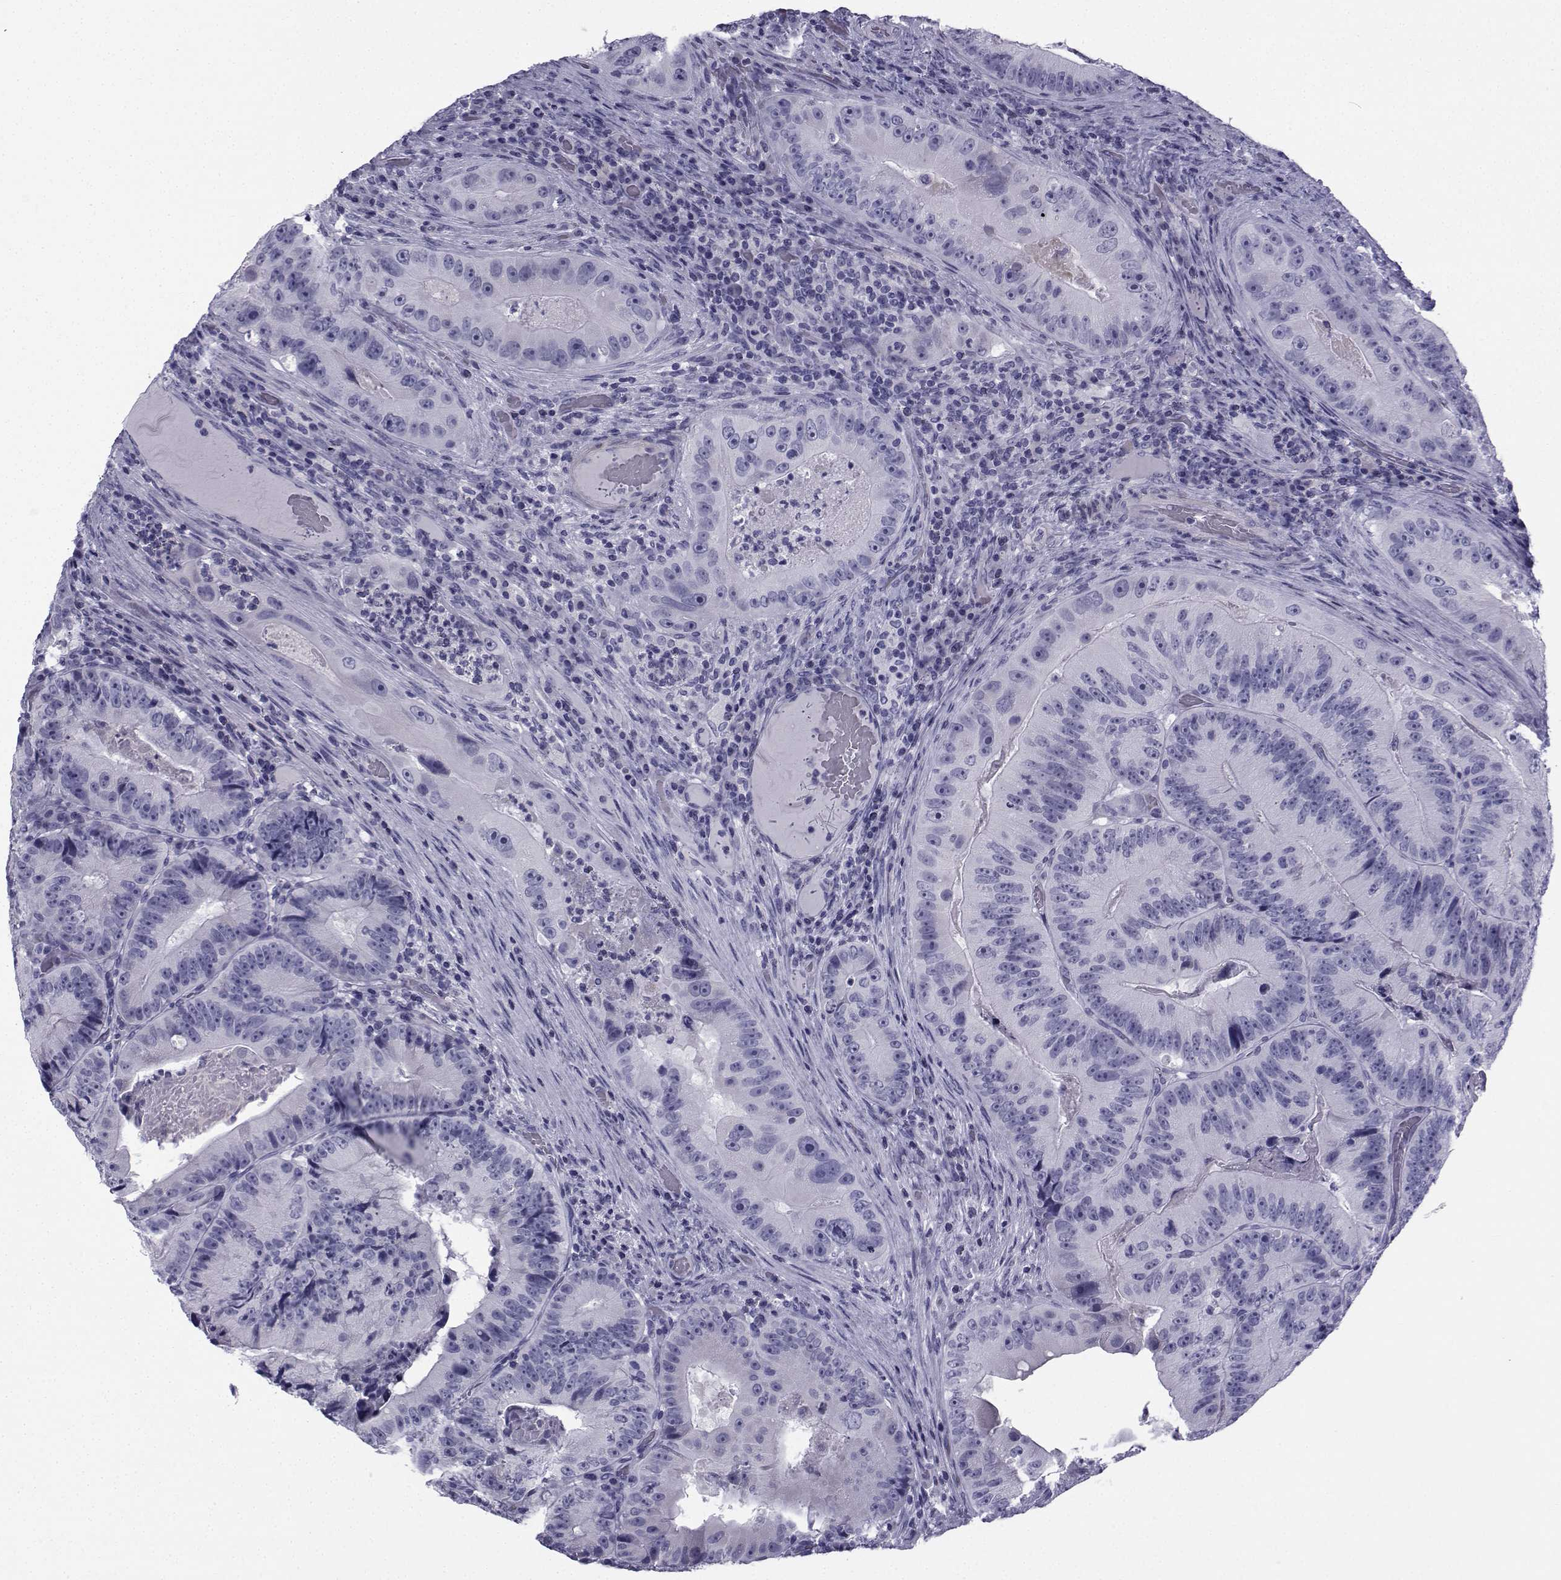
{"staining": {"intensity": "negative", "quantity": "none", "location": "none"}, "tissue": "colorectal cancer", "cell_type": "Tumor cells", "image_type": "cancer", "snomed": [{"axis": "morphology", "description": "Adenocarcinoma, NOS"}, {"axis": "topography", "description": "Colon"}], "caption": "Image shows no protein staining in tumor cells of colorectal cancer (adenocarcinoma) tissue.", "gene": "SPANXD", "patient": {"sex": "female", "age": 86}}